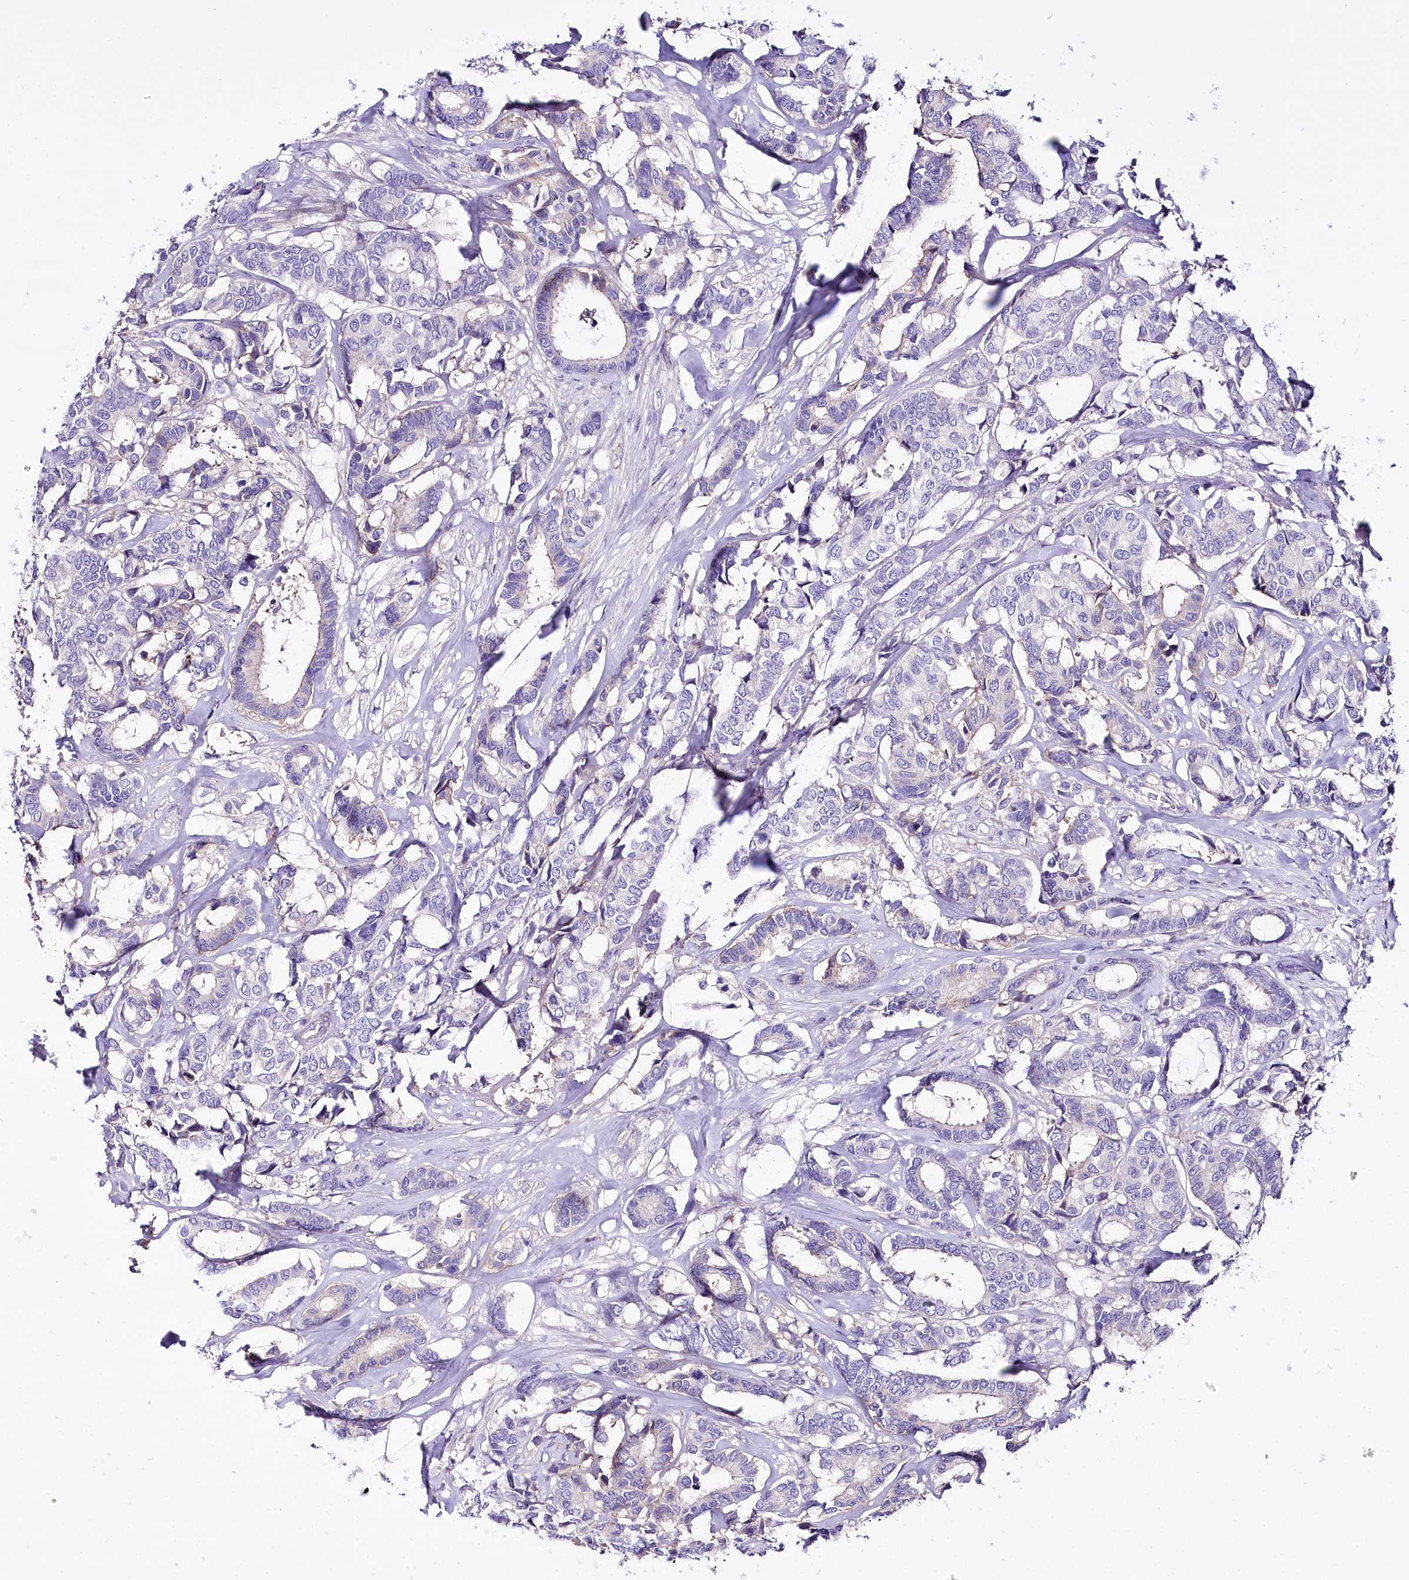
{"staining": {"intensity": "negative", "quantity": "none", "location": "none"}, "tissue": "breast cancer", "cell_type": "Tumor cells", "image_type": "cancer", "snomed": [{"axis": "morphology", "description": "Duct carcinoma"}, {"axis": "topography", "description": "Breast"}], "caption": "Photomicrograph shows no significant protein positivity in tumor cells of breast cancer (invasive ductal carcinoma).", "gene": "CEP164", "patient": {"sex": "female", "age": 87}}